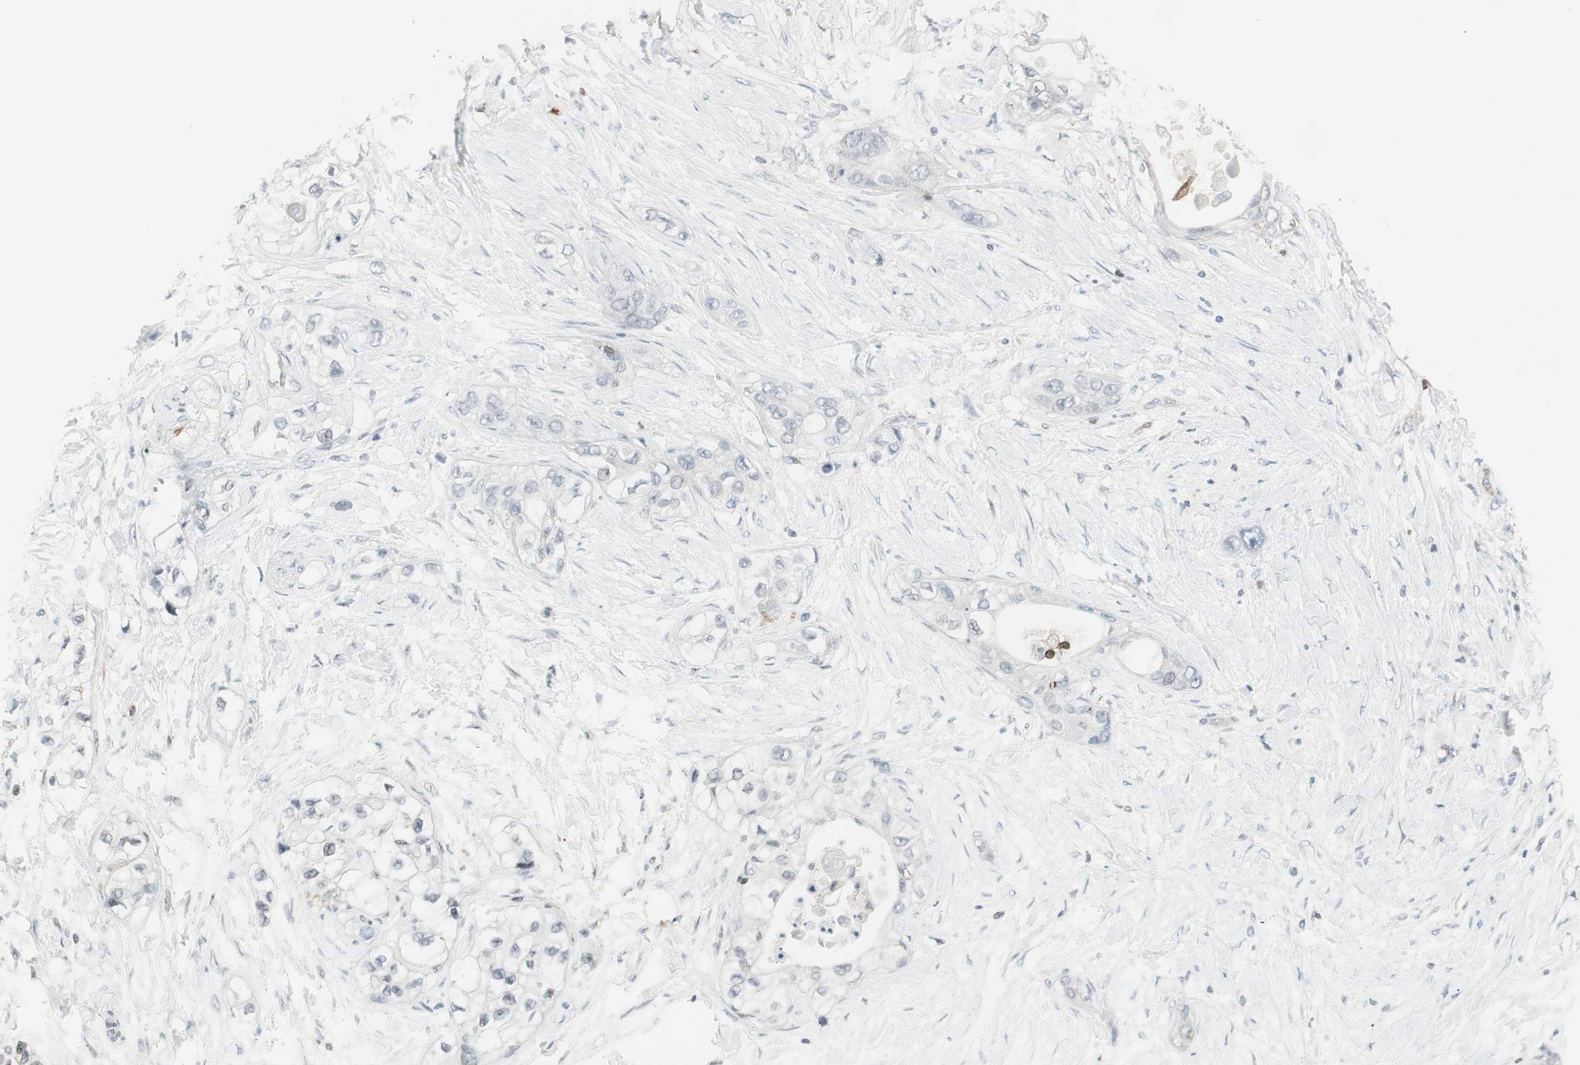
{"staining": {"intensity": "negative", "quantity": "none", "location": "none"}, "tissue": "pancreatic cancer", "cell_type": "Tumor cells", "image_type": "cancer", "snomed": [{"axis": "morphology", "description": "Adenocarcinoma, NOS"}, {"axis": "topography", "description": "Pancreas"}], "caption": "IHC photomicrograph of human pancreatic cancer stained for a protein (brown), which reveals no expression in tumor cells.", "gene": "MAP4K4", "patient": {"sex": "female", "age": 70}}